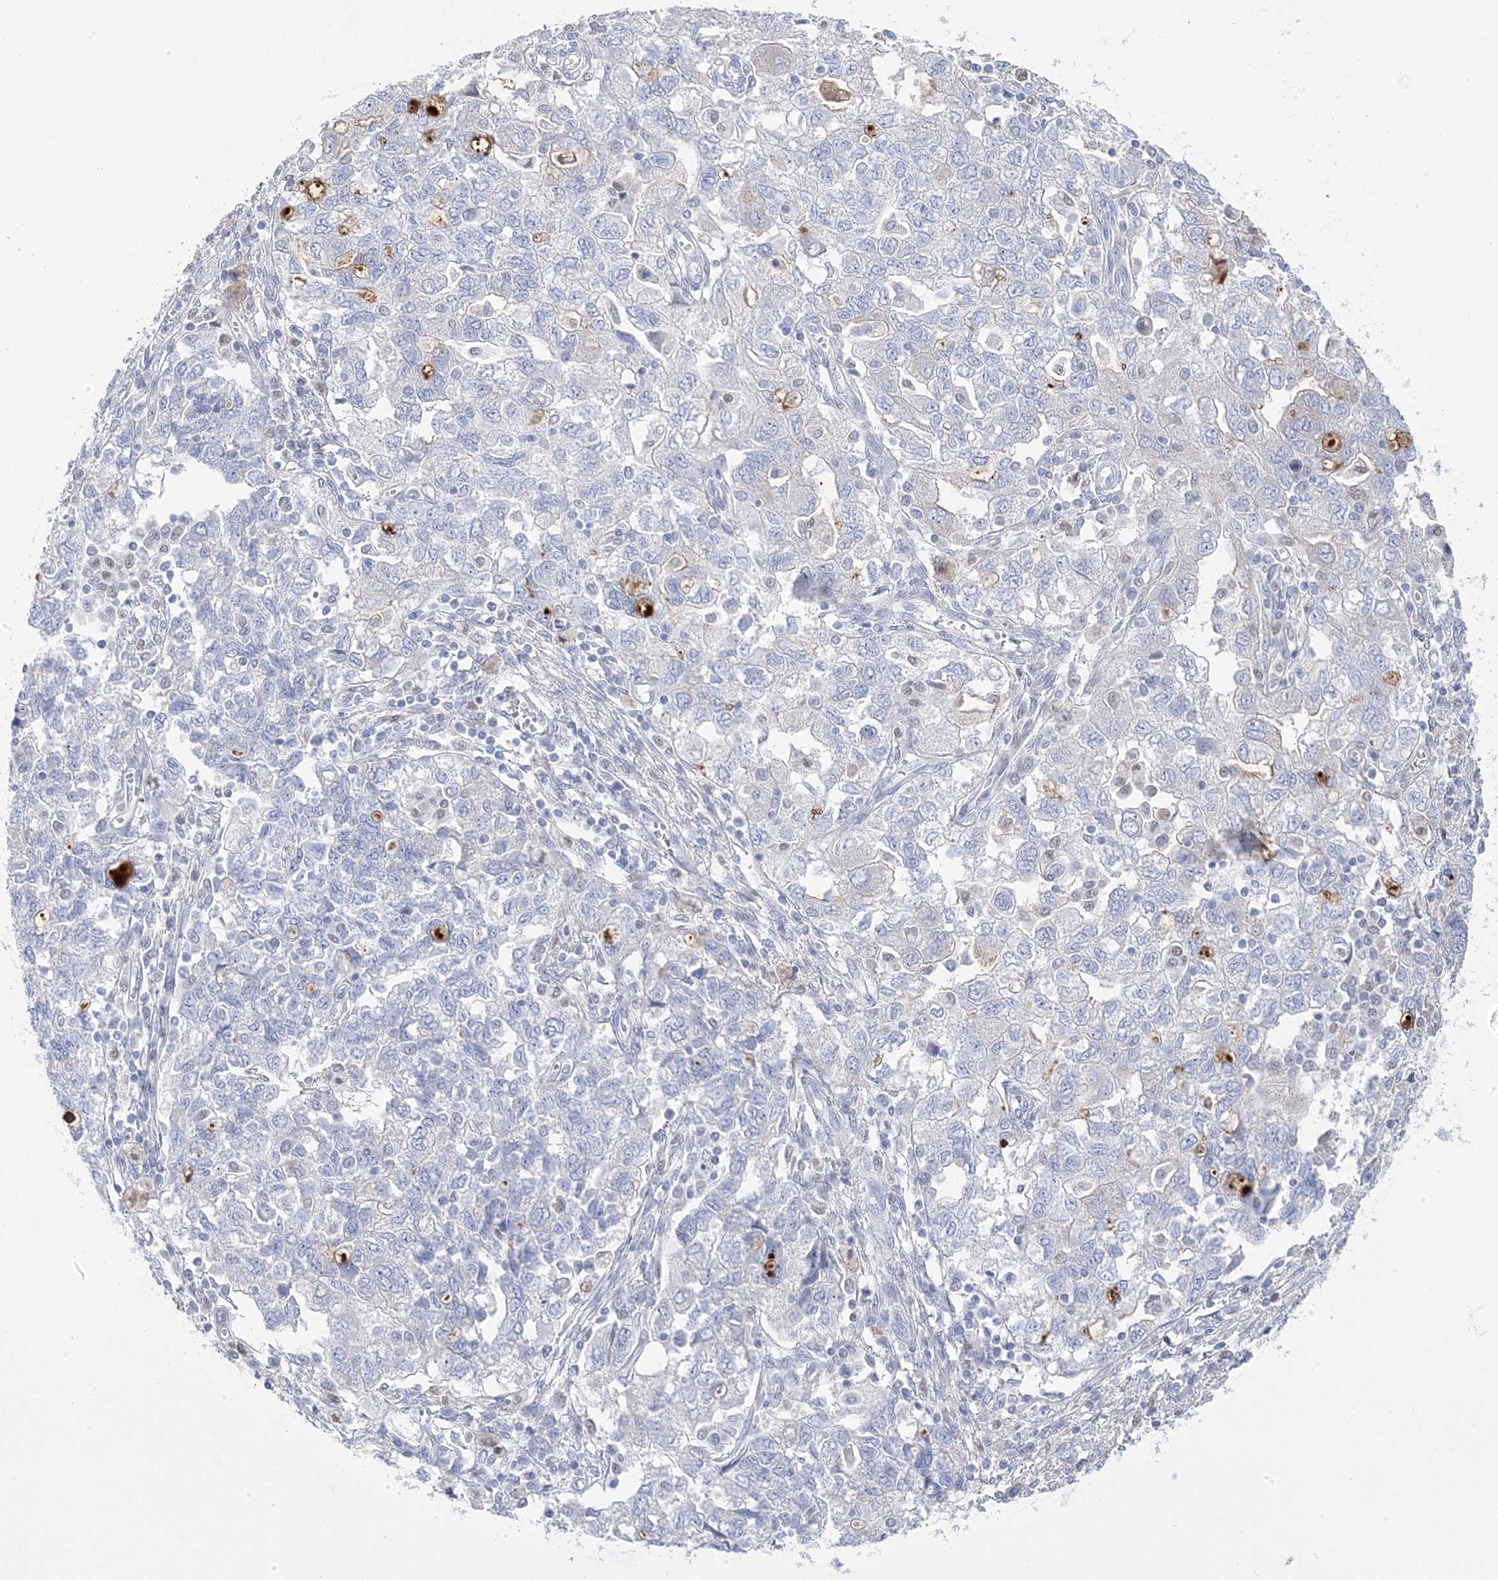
{"staining": {"intensity": "negative", "quantity": "none", "location": "none"}, "tissue": "ovarian cancer", "cell_type": "Tumor cells", "image_type": "cancer", "snomed": [{"axis": "morphology", "description": "Carcinoma, NOS"}, {"axis": "morphology", "description": "Cystadenocarcinoma, serous, NOS"}, {"axis": "topography", "description": "Ovary"}], "caption": "DAB immunohistochemical staining of human carcinoma (ovarian) exhibits no significant staining in tumor cells.", "gene": "GTPBP6", "patient": {"sex": "female", "age": 69}}